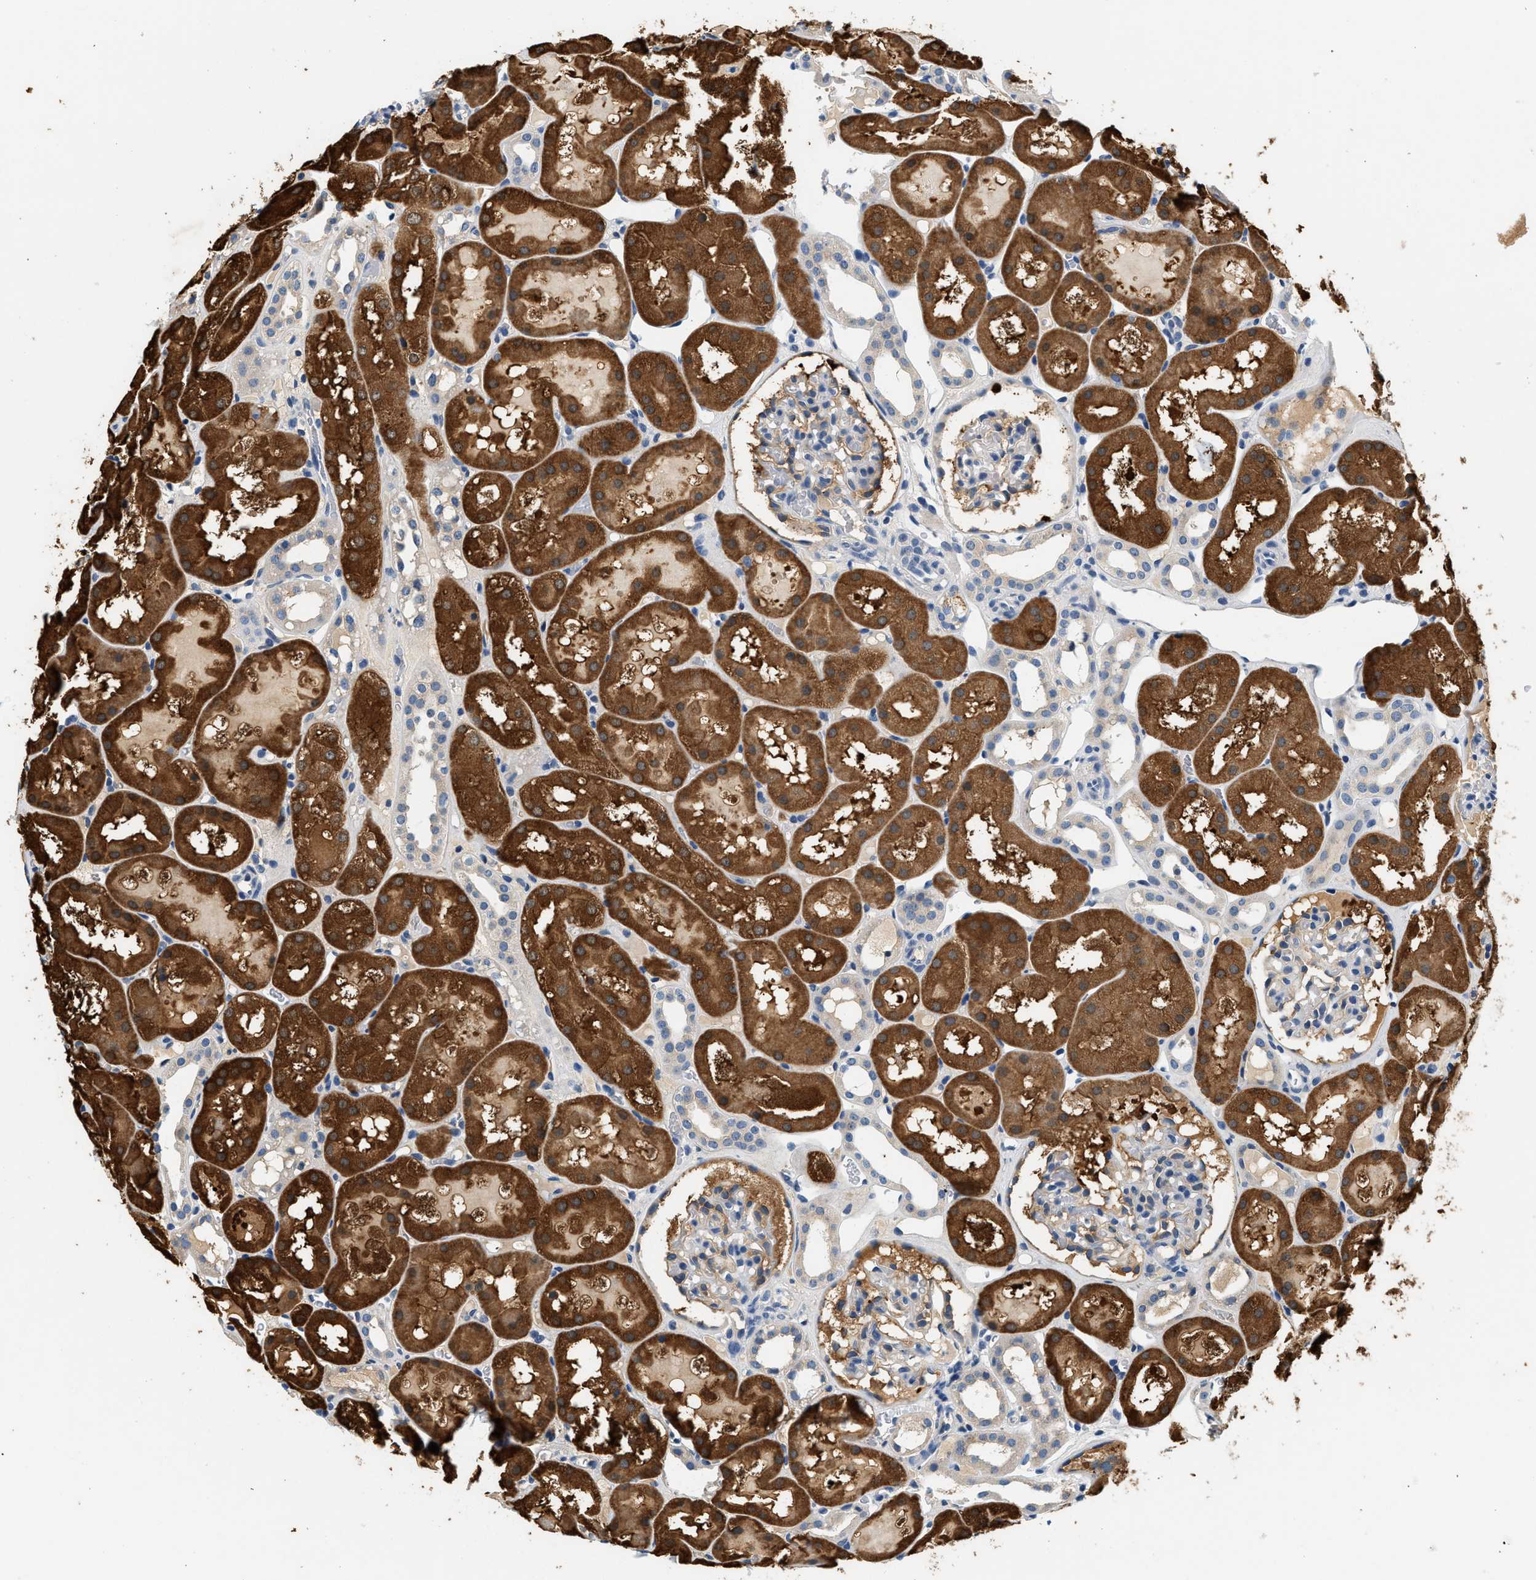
{"staining": {"intensity": "weak", "quantity": "<25%", "location": "cytoplasmic/membranous"}, "tissue": "kidney", "cell_type": "Cells in glomeruli", "image_type": "normal", "snomed": [{"axis": "morphology", "description": "Normal tissue, NOS"}, {"axis": "topography", "description": "Kidney"}, {"axis": "topography", "description": "Urinary bladder"}], "caption": "Immunohistochemistry (IHC) micrograph of unremarkable kidney: kidney stained with DAB reveals no significant protein expression in cells in glomeruli. (DAB (3,3'-diaminobenzidine) immunohistochemistry with hematoxylin counter stain).", "gene": "SLC35E1", "patient": {"sex": "male", "age": 16}}